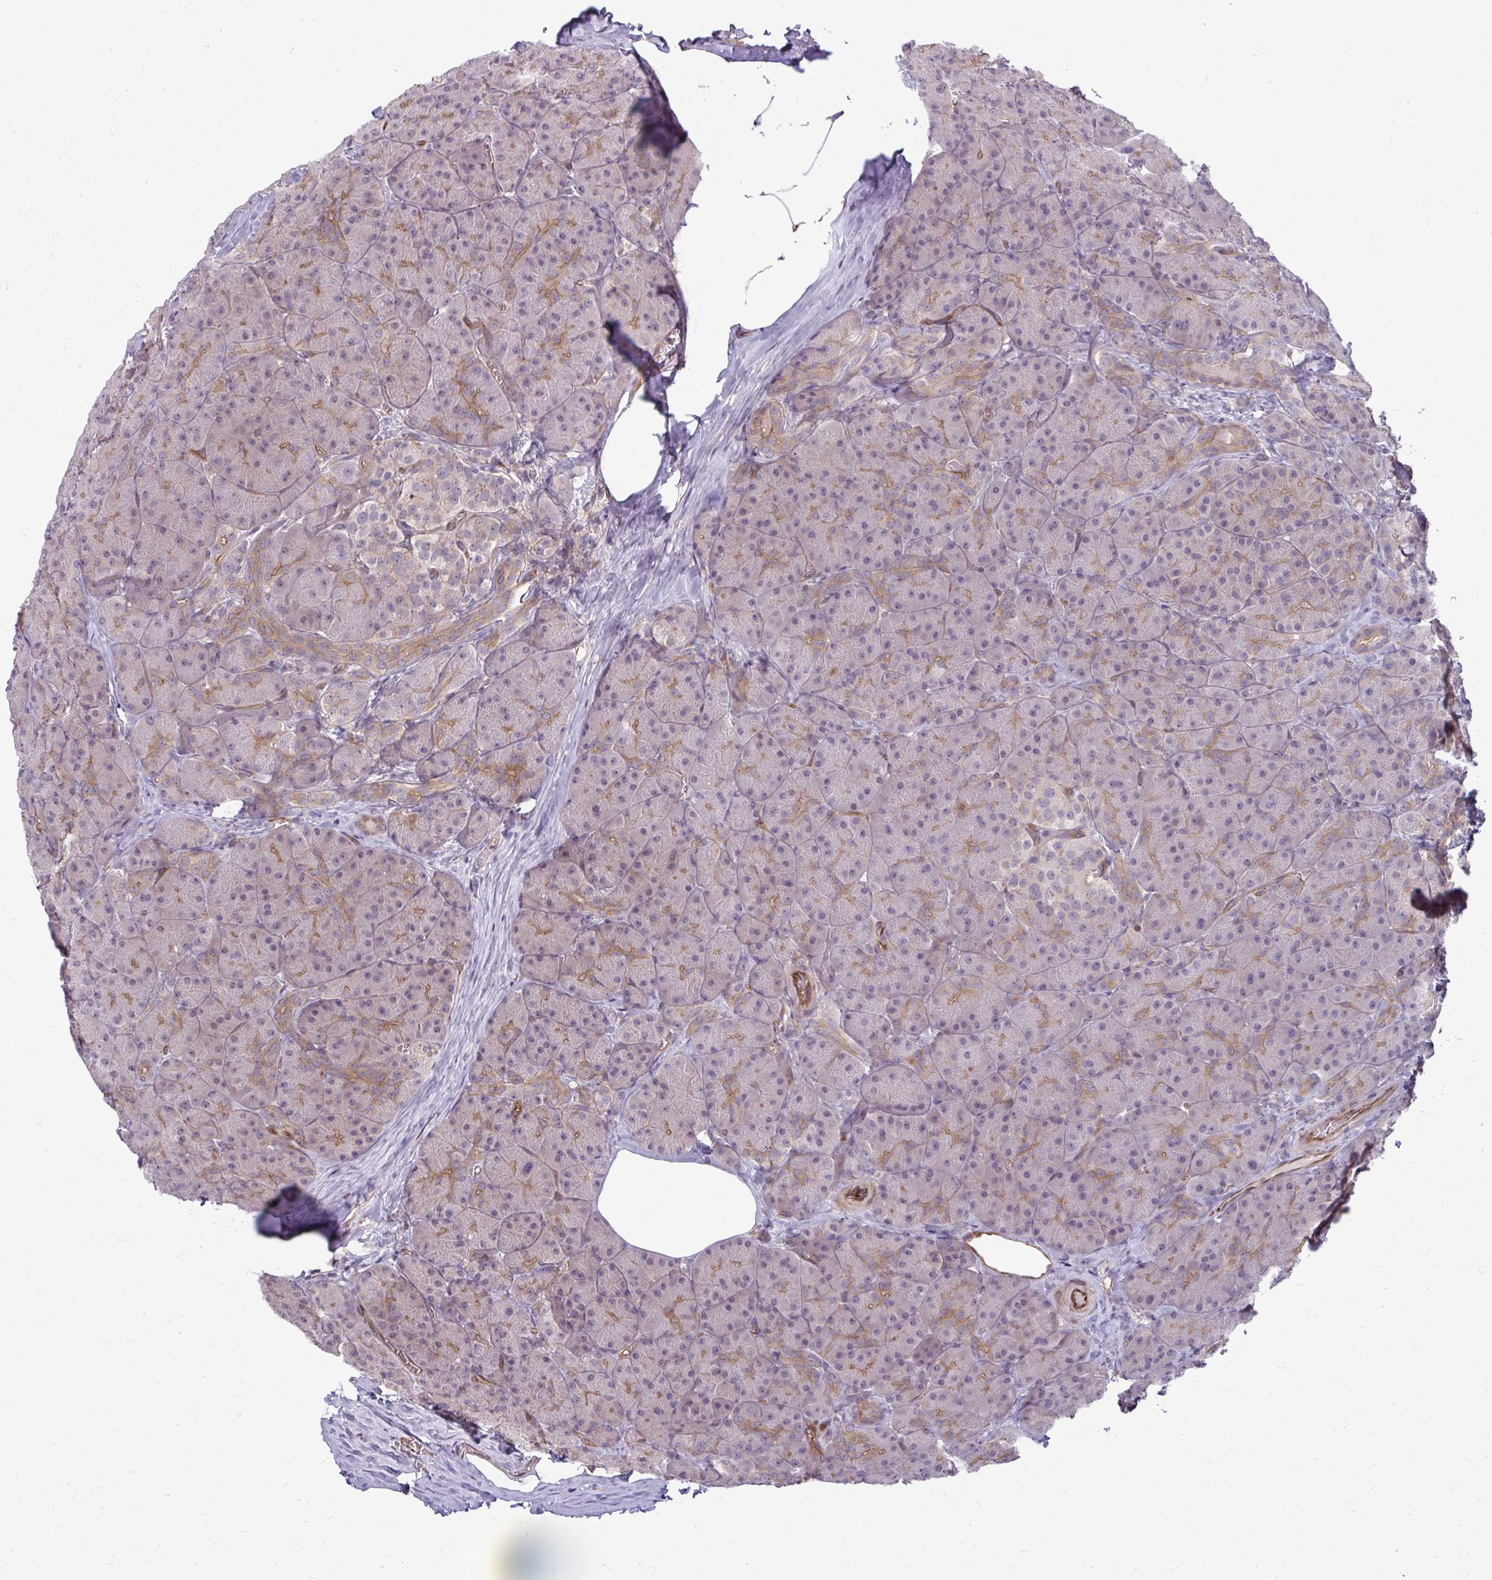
{"staining": {"intensity": "moderate", "quantity": "<25%", "location": "cytoplasmic/membranous"}, "tissue": "pancreas", "cell_type": "Exocrine glandular cells", "image_type": "normal", "snomed": [{"axis": "morphology", "description": "Normal tissue, NOS"}, {"axis": "topography", "description": "Pancreas"}], "caption": "The histopathology image shows immunohistochemical staining of benign pancreas. There is moderate cytoplasmic/membranous expression is appreciated in about <25% of exocrine glandular cells.", "gene": "FUT10", "patient": {"sex": "male", "age": 57}}